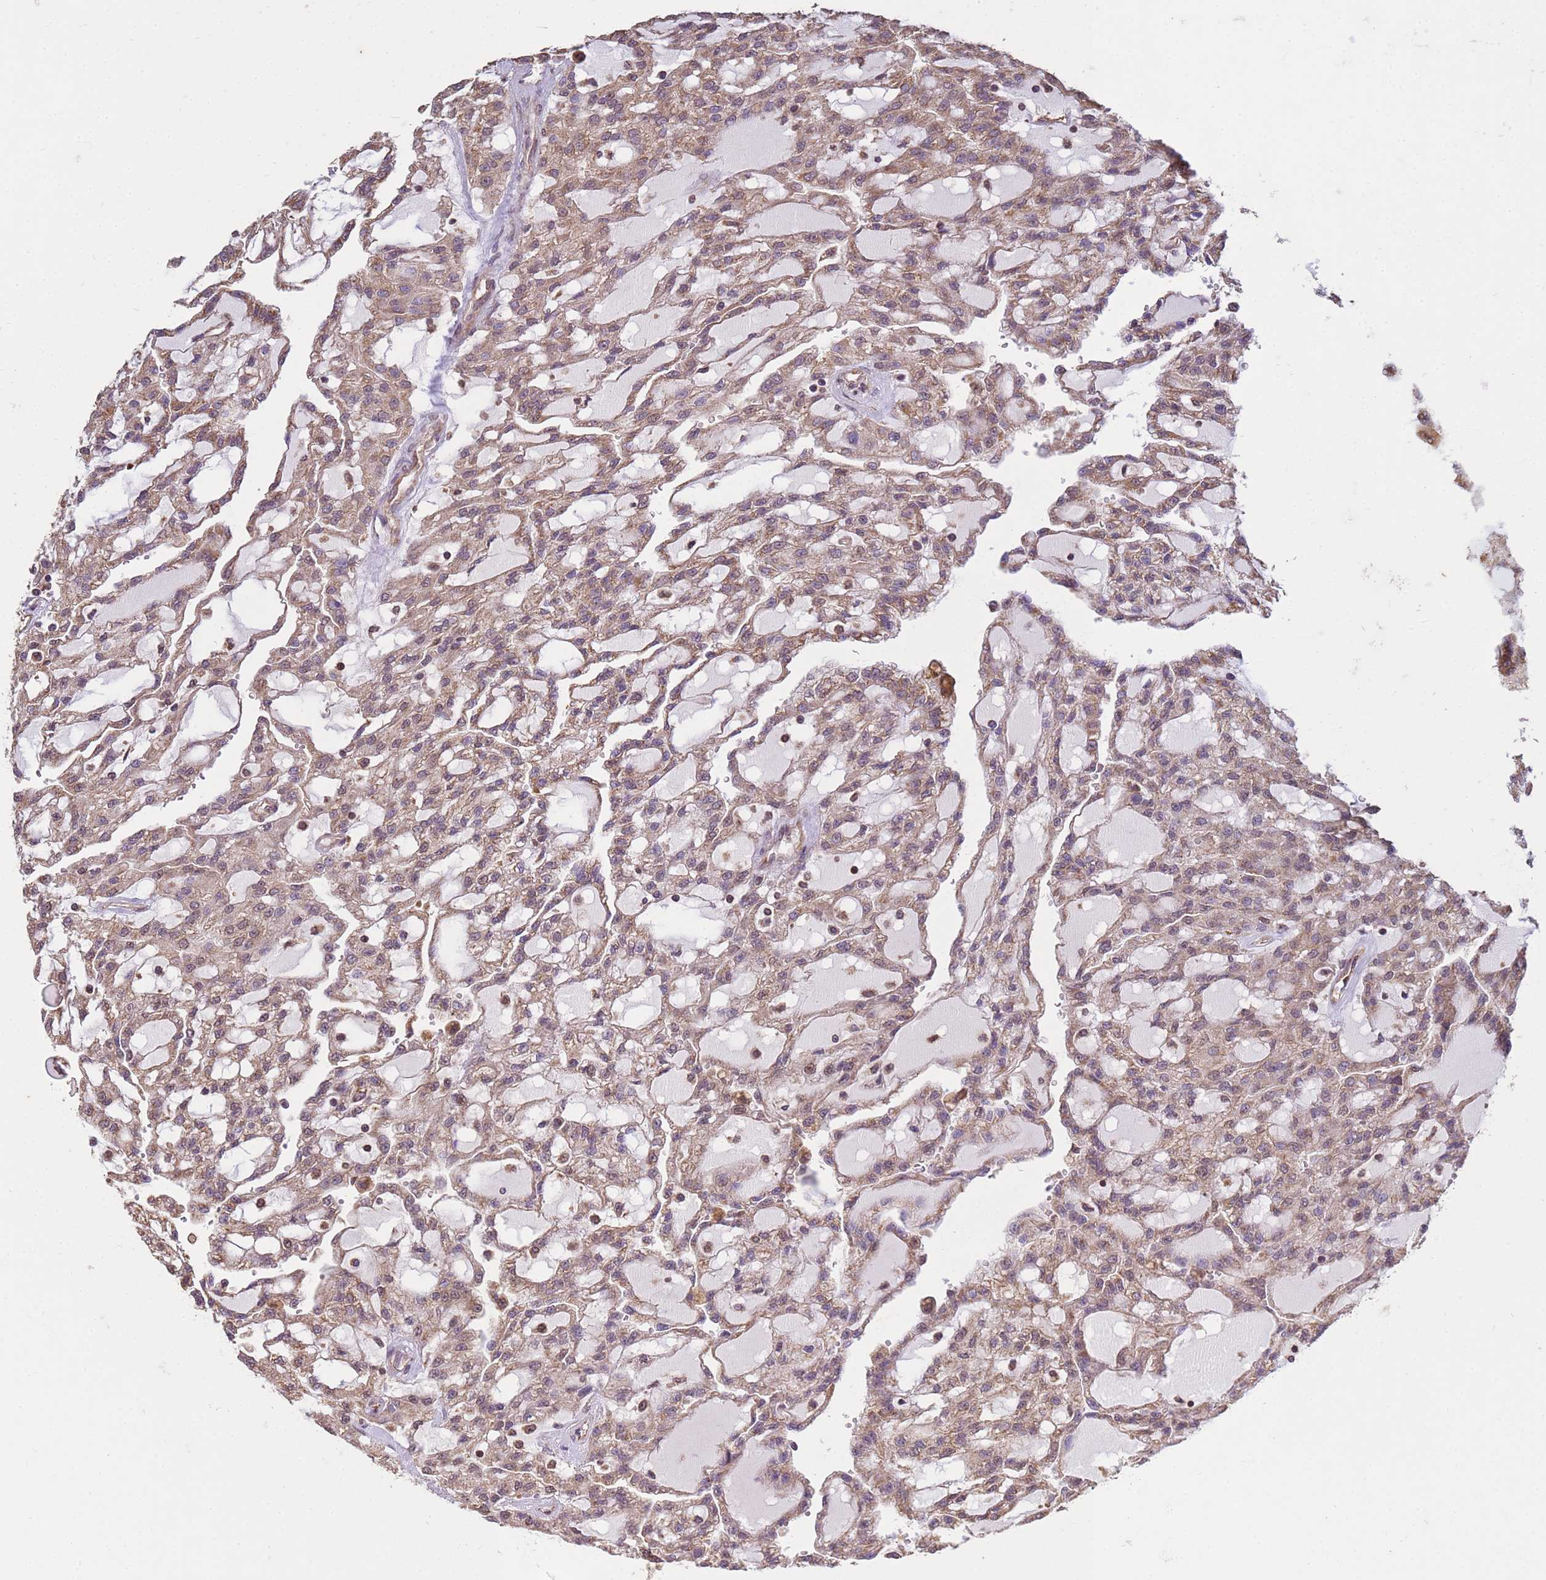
{"staining": {"intensity": "moderate", "quantity": ">75%", "location": "cytoplasmic/membranous"}, "tissue": "renal cancer", "cell_type": "Tumor cells", "image_type": "cancer", "snomed": [{"axis": "morphology", "description": "Adenocarcinoma, NOS"}, {"axis": "topography", "description": "Kidney"}], "caption": "Immunohistochemistry of human renal cancer (adenocarcinoma) exhibits medium levels of moderate cytoplasmic/membranous positivity in about >75% of tumor cells.", "gene": "P2RX7", "patient": {"sex": "male", "age": 63}}